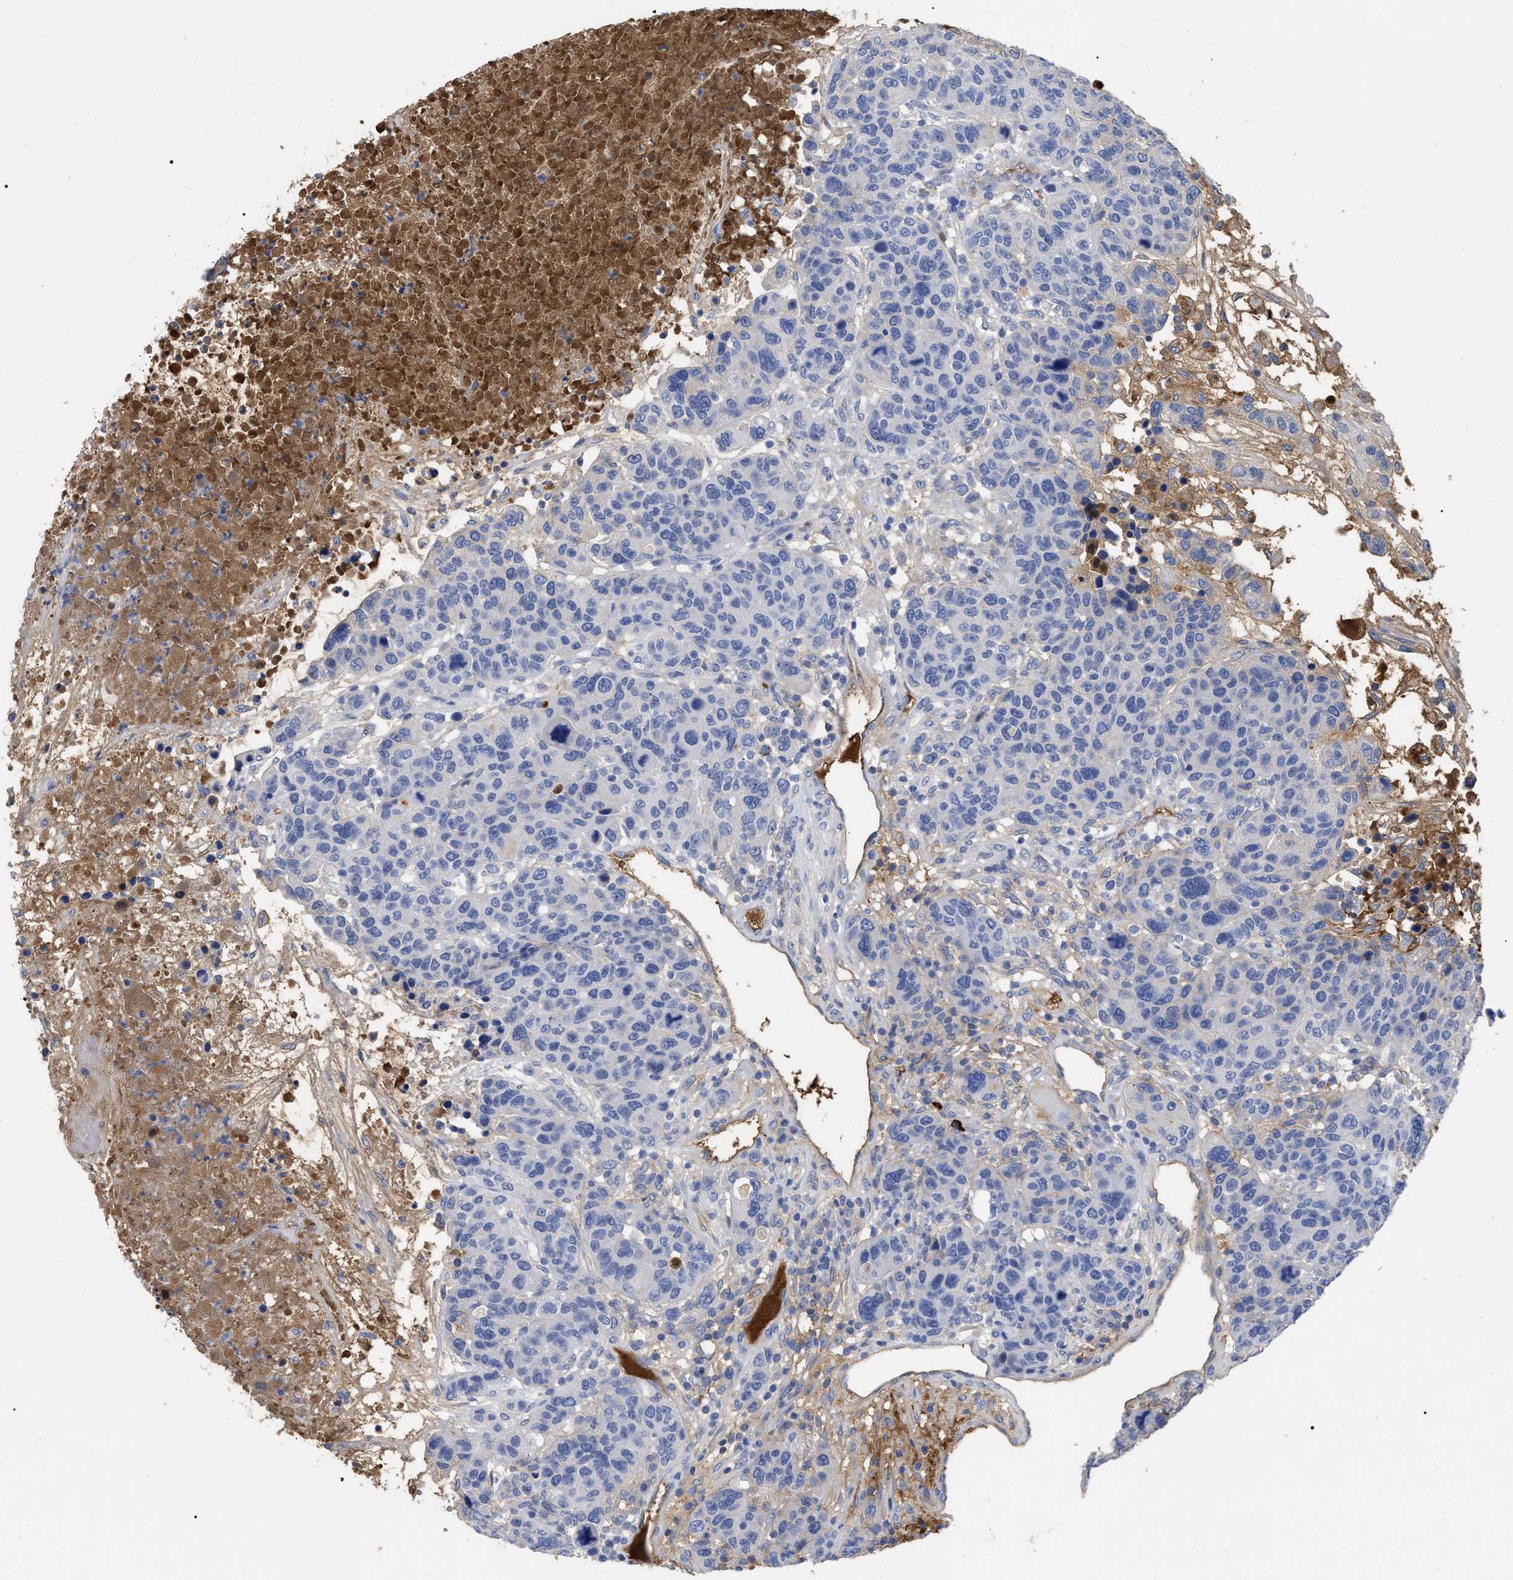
{"staining": {"intensity": "negative", "quantity": "none", "location": "none"}, "tissue": "breast cancer", "cell_type": "Tumor cells", "image_type": "cancer", "snomed": [{"axis": "morphology", "description": "Duct carcinoma"}, {"axis": "topography", "description": "Breast"}], "caption": "The image exhibits no significant expression in tumor cells of breast intraductal carcinoma.", "gene": "IGHV5-51", "patient": {"sex": "female", "age": 37}}